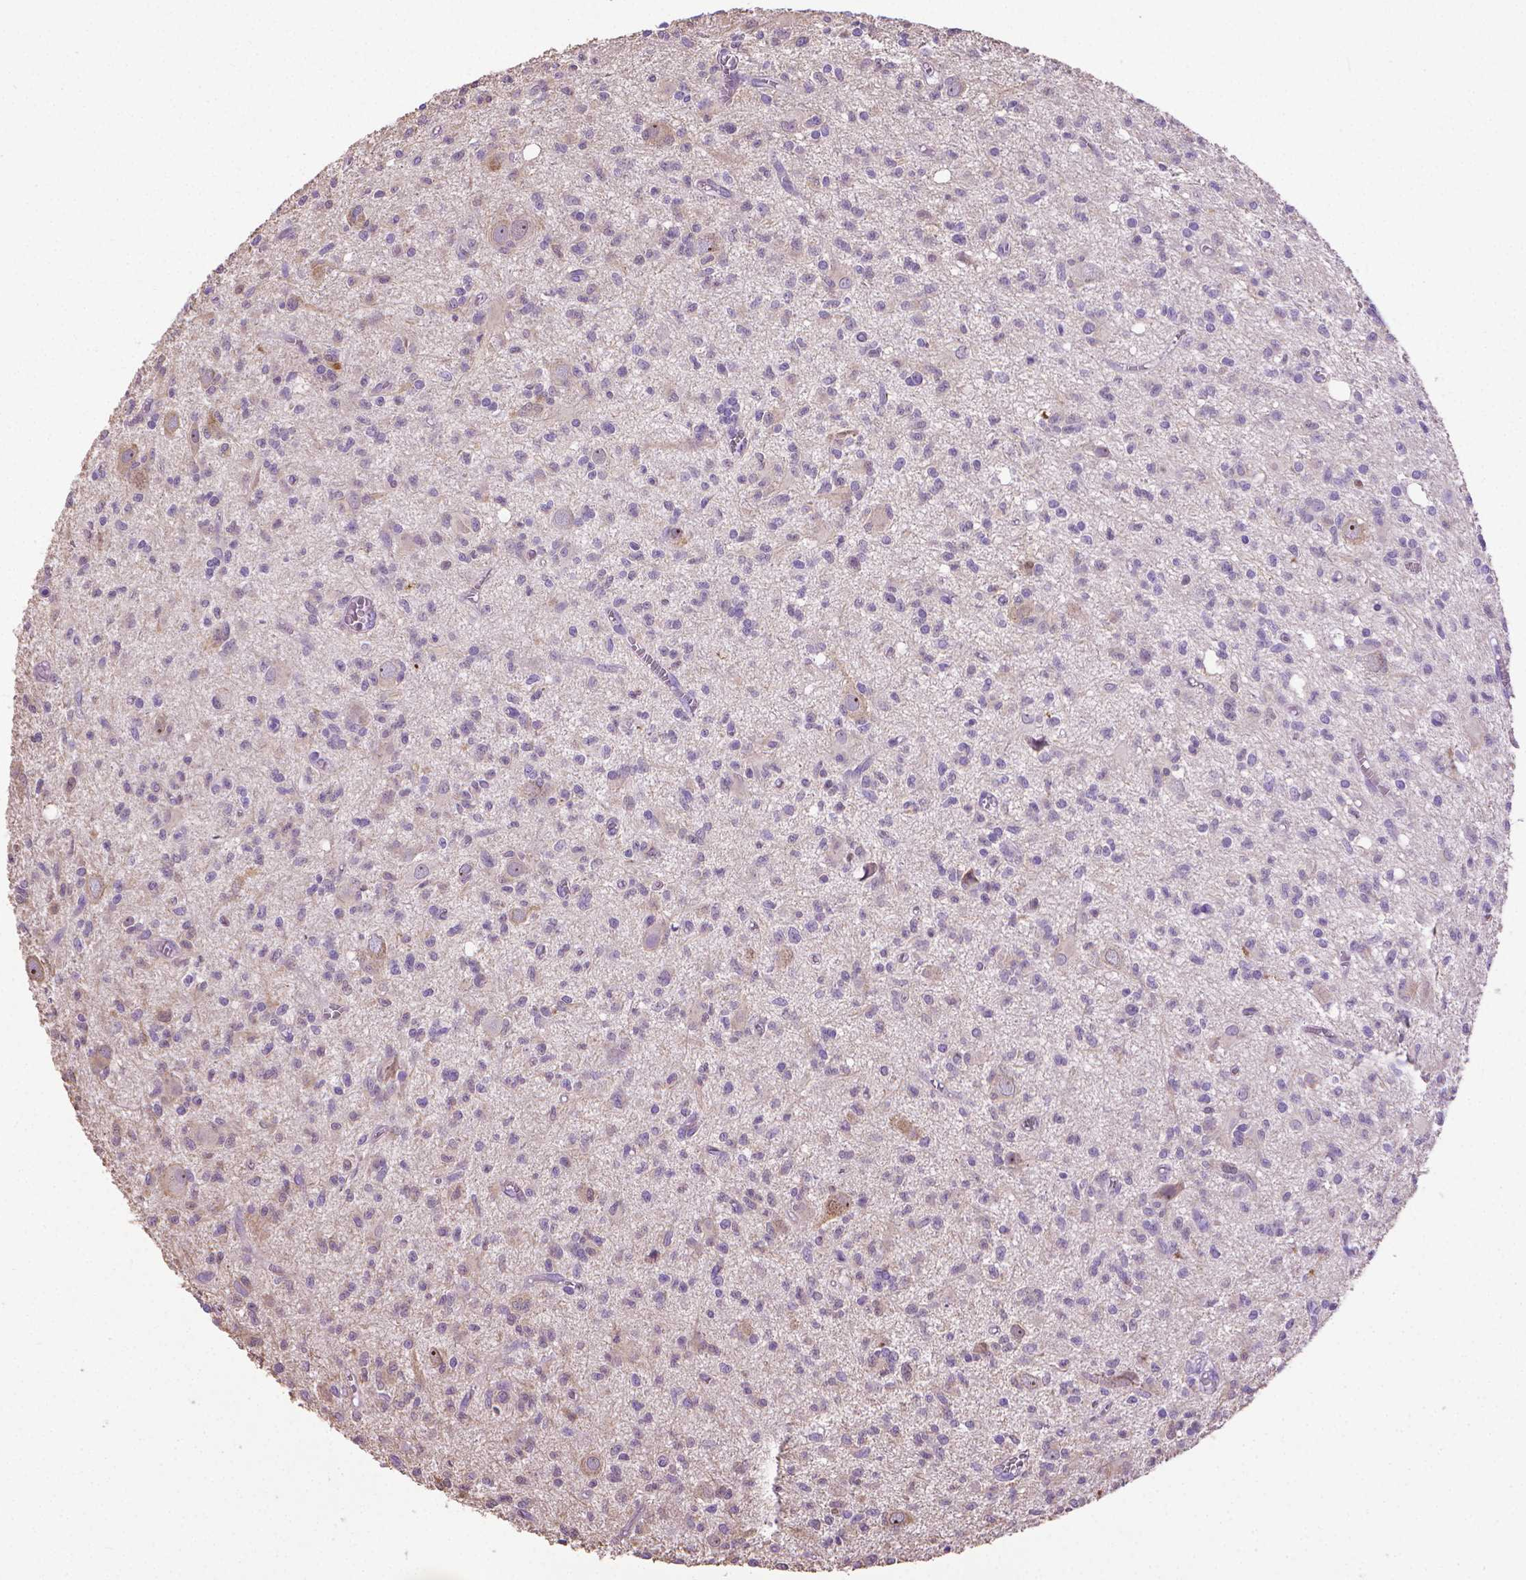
{"staining": {"intensity": "negative", "quantity": "none", "location": "none"}, "tissue": "glioma", "cell_type": "Tumor cells", "image_type": "cancer", "snomed": [{"axis": "morphology", "description": "Glioma, malignant, Low grade"}, {"axis": "topography", "description": "Brain"}], "caption": "Photomicrograph shows no significant protein positivity in tumor cells of glioma.", "gene": "PNMA2", "patient": {"sex": "male", "age": 64}}